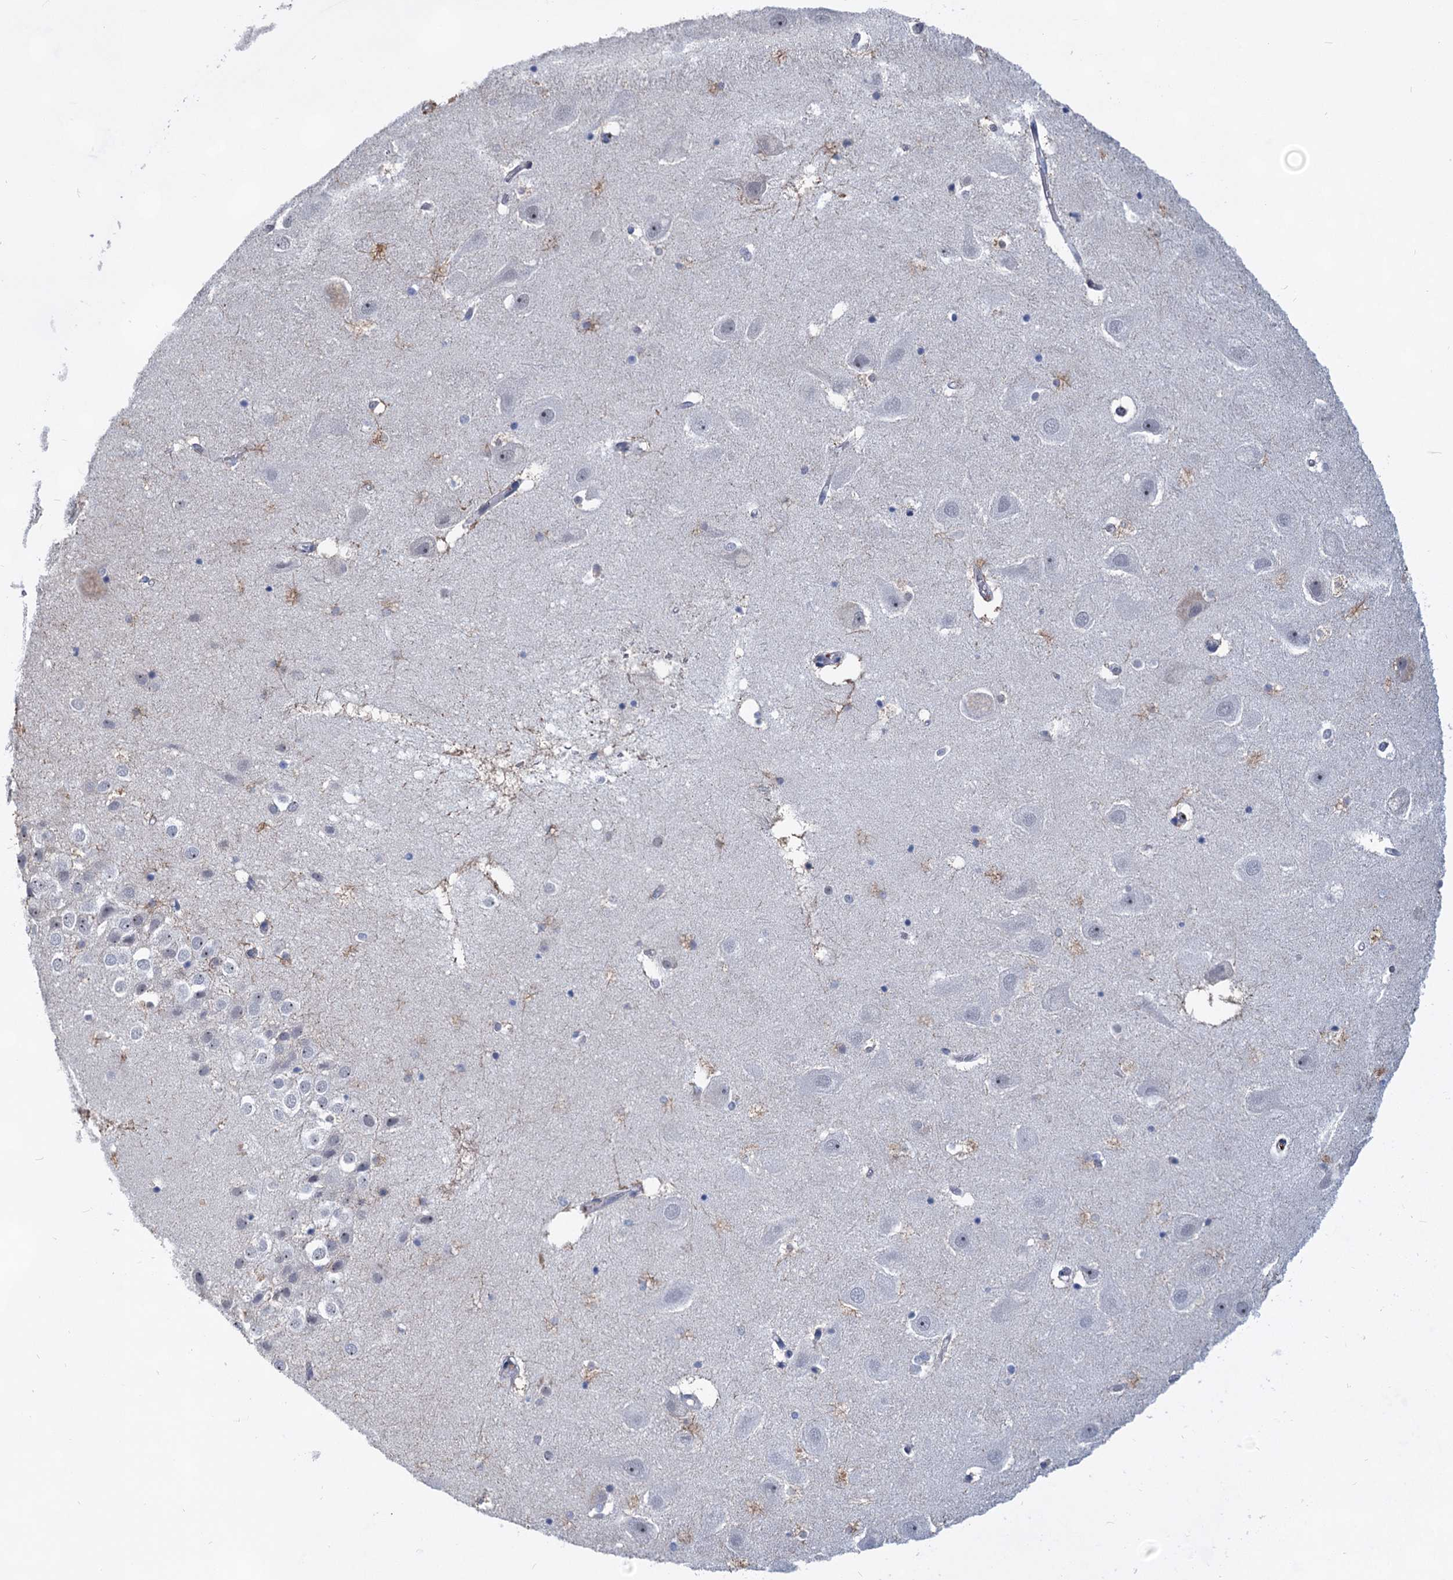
{"staining": {"intensity": "negative", "quantity": "none", "location": "none"}, "tissue": "hippocampus", "cell_type": "Glial cells", "image_type": "normal", "snomed": [{"axis": "morphology", "description": "Normal tissue, NOS"}, {"axis": "topography", "description": "Hippocampus"}], "caption": "IHC histopathology image of benign hippocampus: hippocampus stained with DAB shows no significant protein staining in glial cells.", "gene": "MON2", "patient": {"sex": "female", "age": 52}}